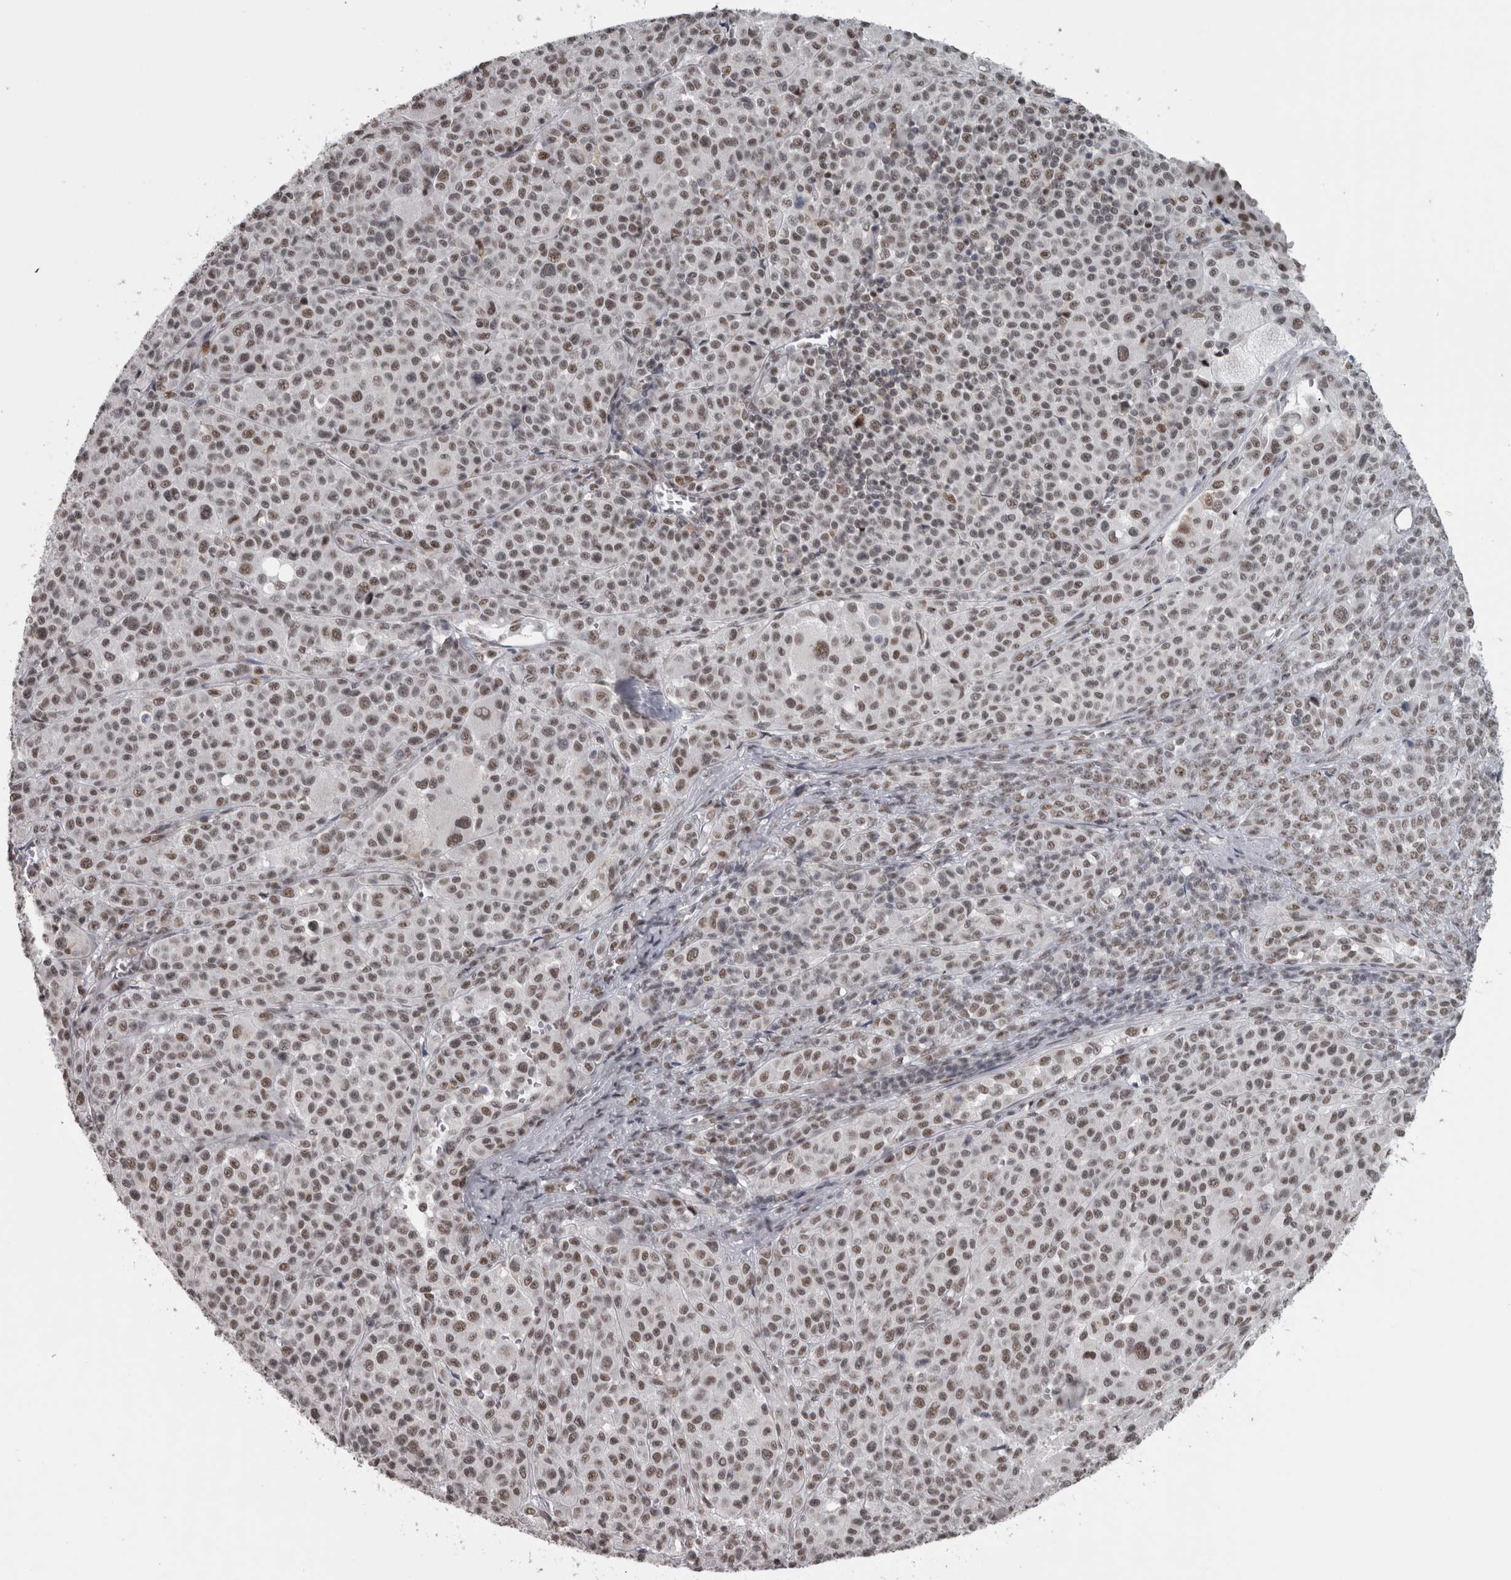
{"staining": {"intensity": "moderate", "quantity": "25%-75%", "location": "nuclear"}, "tissue": "melanoma", "cell_type": "Tumor cells", "image_type": "cancer", "snomed": [{"axis": "morphology", "description": "Malignant melanoma, Metastatic site"}, {"axis": "topography", "description": "Skin"}], "caption": "DAB immunohistochemical staining of melanoma reveals moderate nuclear protein staining in about 25%-75% of tumor cells. Using DAB (3,3'-diaminobenzidine) (brown) and hematoxylin (blue) stains, captured at high magnification using brightfield microscopy.", "gene": "MICU3", "patient": {"sex": "female", "age": 74}}